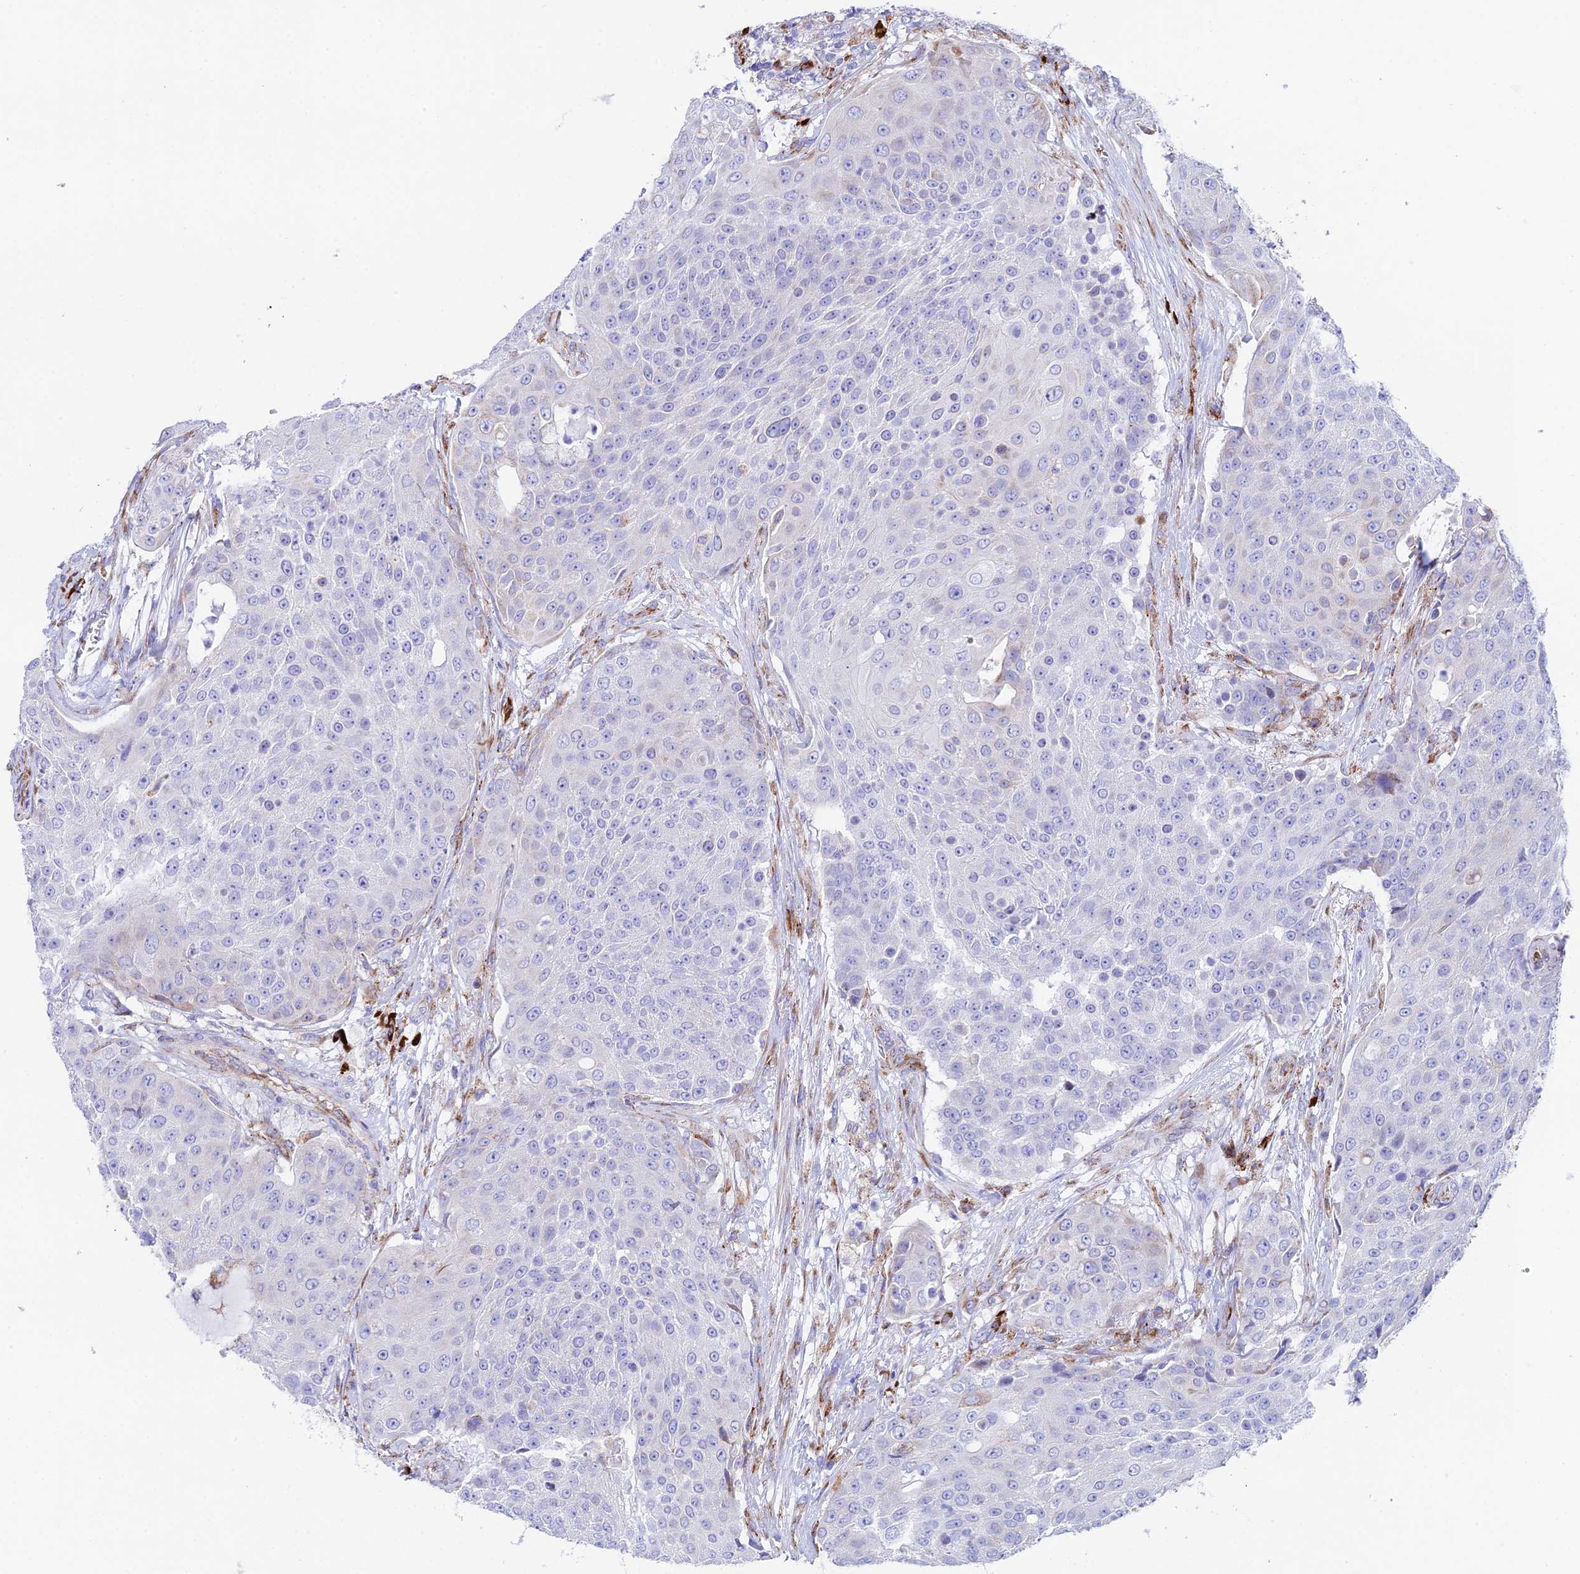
{"staining": {"intensity": "negative", "quantity": "none", "location": "none"}, "tissue": "urothelial cancer", "cell_type": "Tumor cells", "image_type": "cancer", "snomed": [{"axis": "morphology", "description": "Urothelial carcinoma, High grade"}, {"axis": "topography", "description": "Urinary bladder"}], "caption": "Immunohistochemical staining of urothelial cancer exhibits no significant positivity in tumor cells.", "gene": "TUBGCP6", "patient": {"sex": "female", "age": 63}}